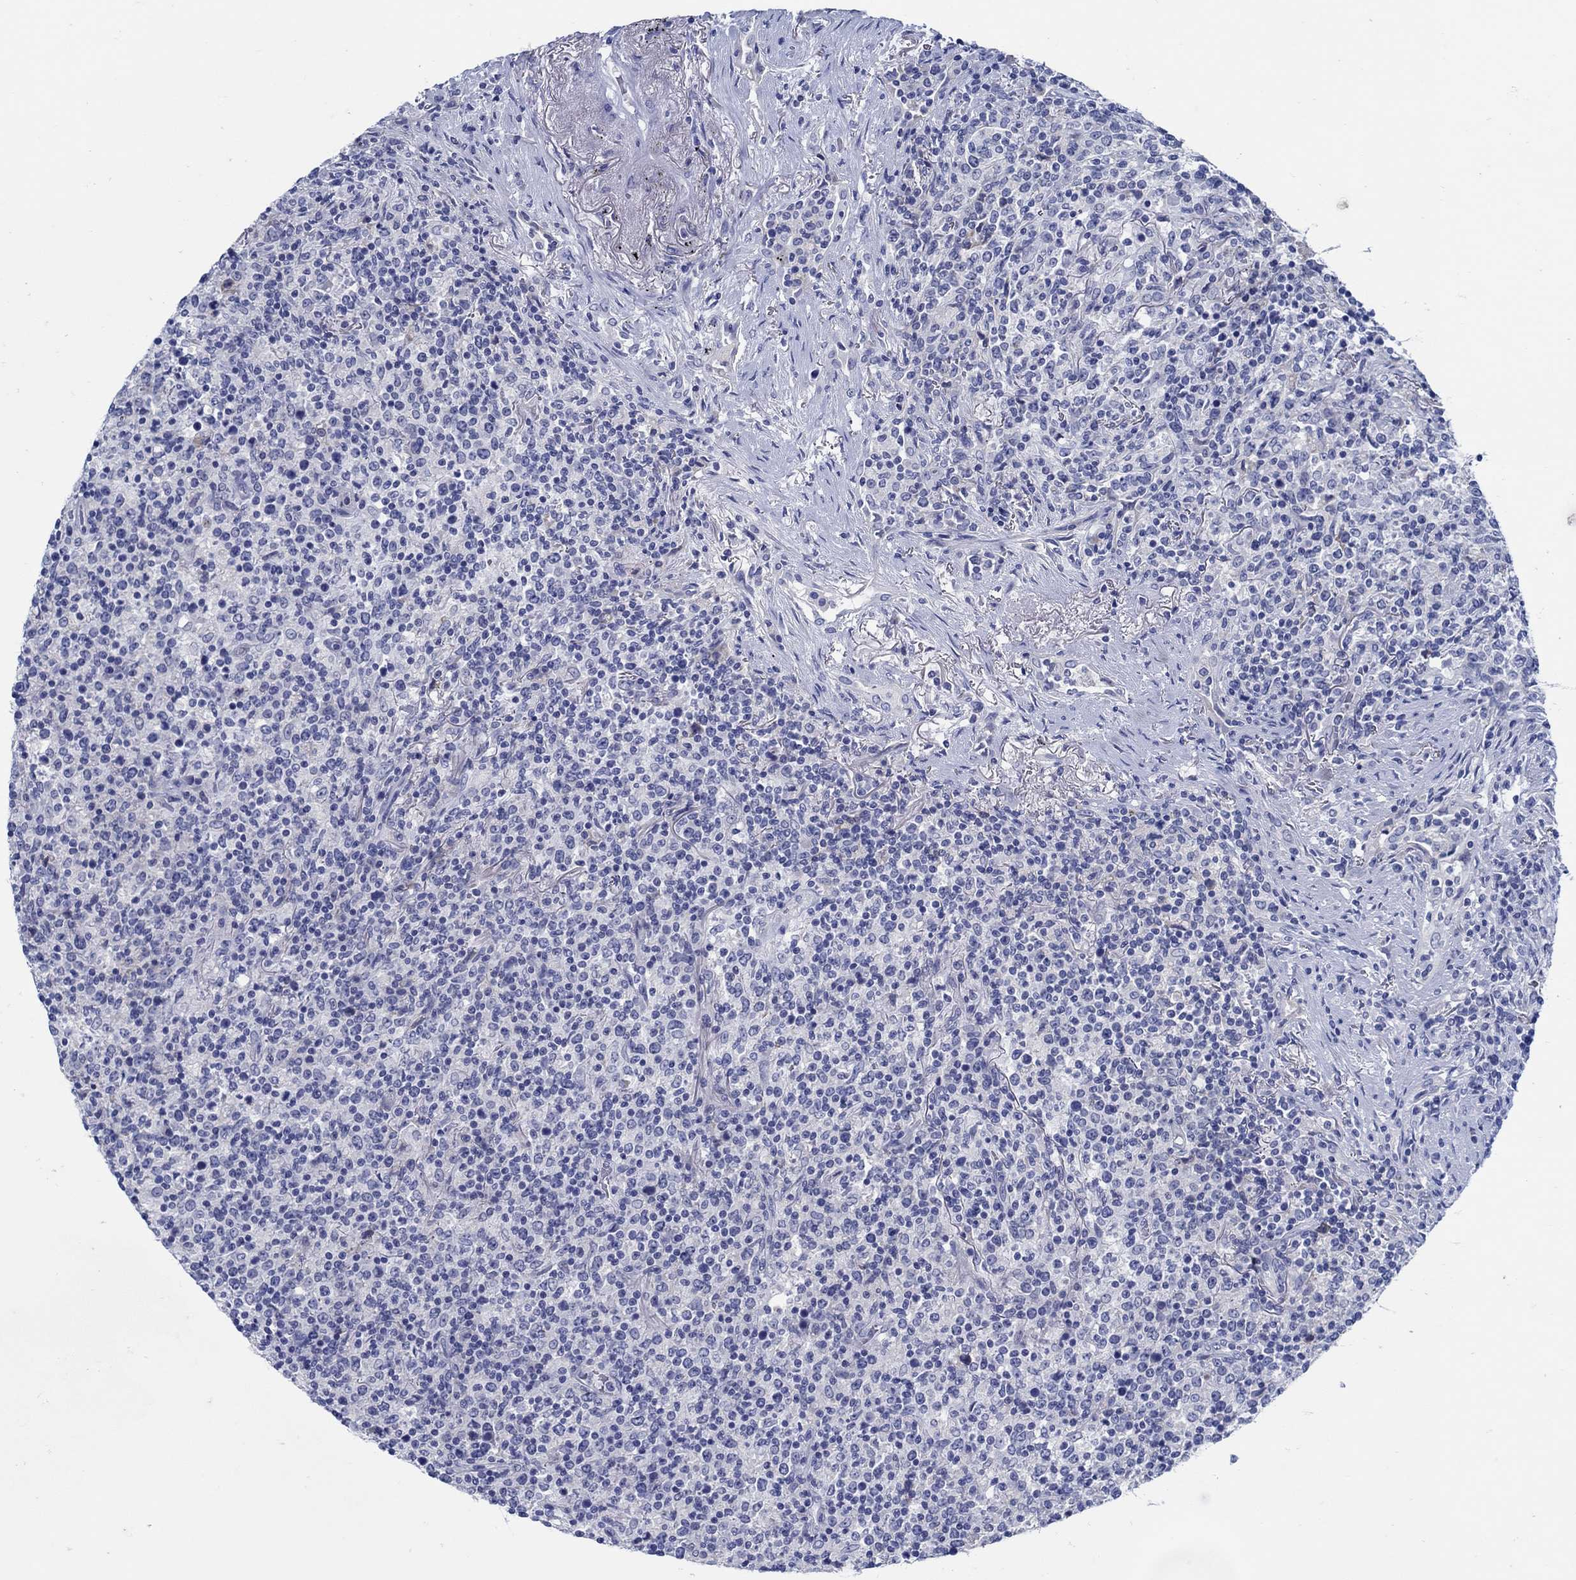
{"staining": {"intensity": "negative", "quantity": "none", "location": "none"}, "tissue": "lymphoma", "cell_type": "Tumor cells", "image_type": "cancer", "snomed": [{"axis": "morphology", "description": "Malignant lymphoma, non-Hodgkin's type, High grade"}, {"axis": "topography", "description": "Lung"}], "caption": "DAB immunohistochemical staining of human malignant lymphoma, non-Hodgkin's type (high-grade) reveals no significant positivity in tumor cells.", "gene": "PAX9", "patient": {"sex": "male", "age": 79}}